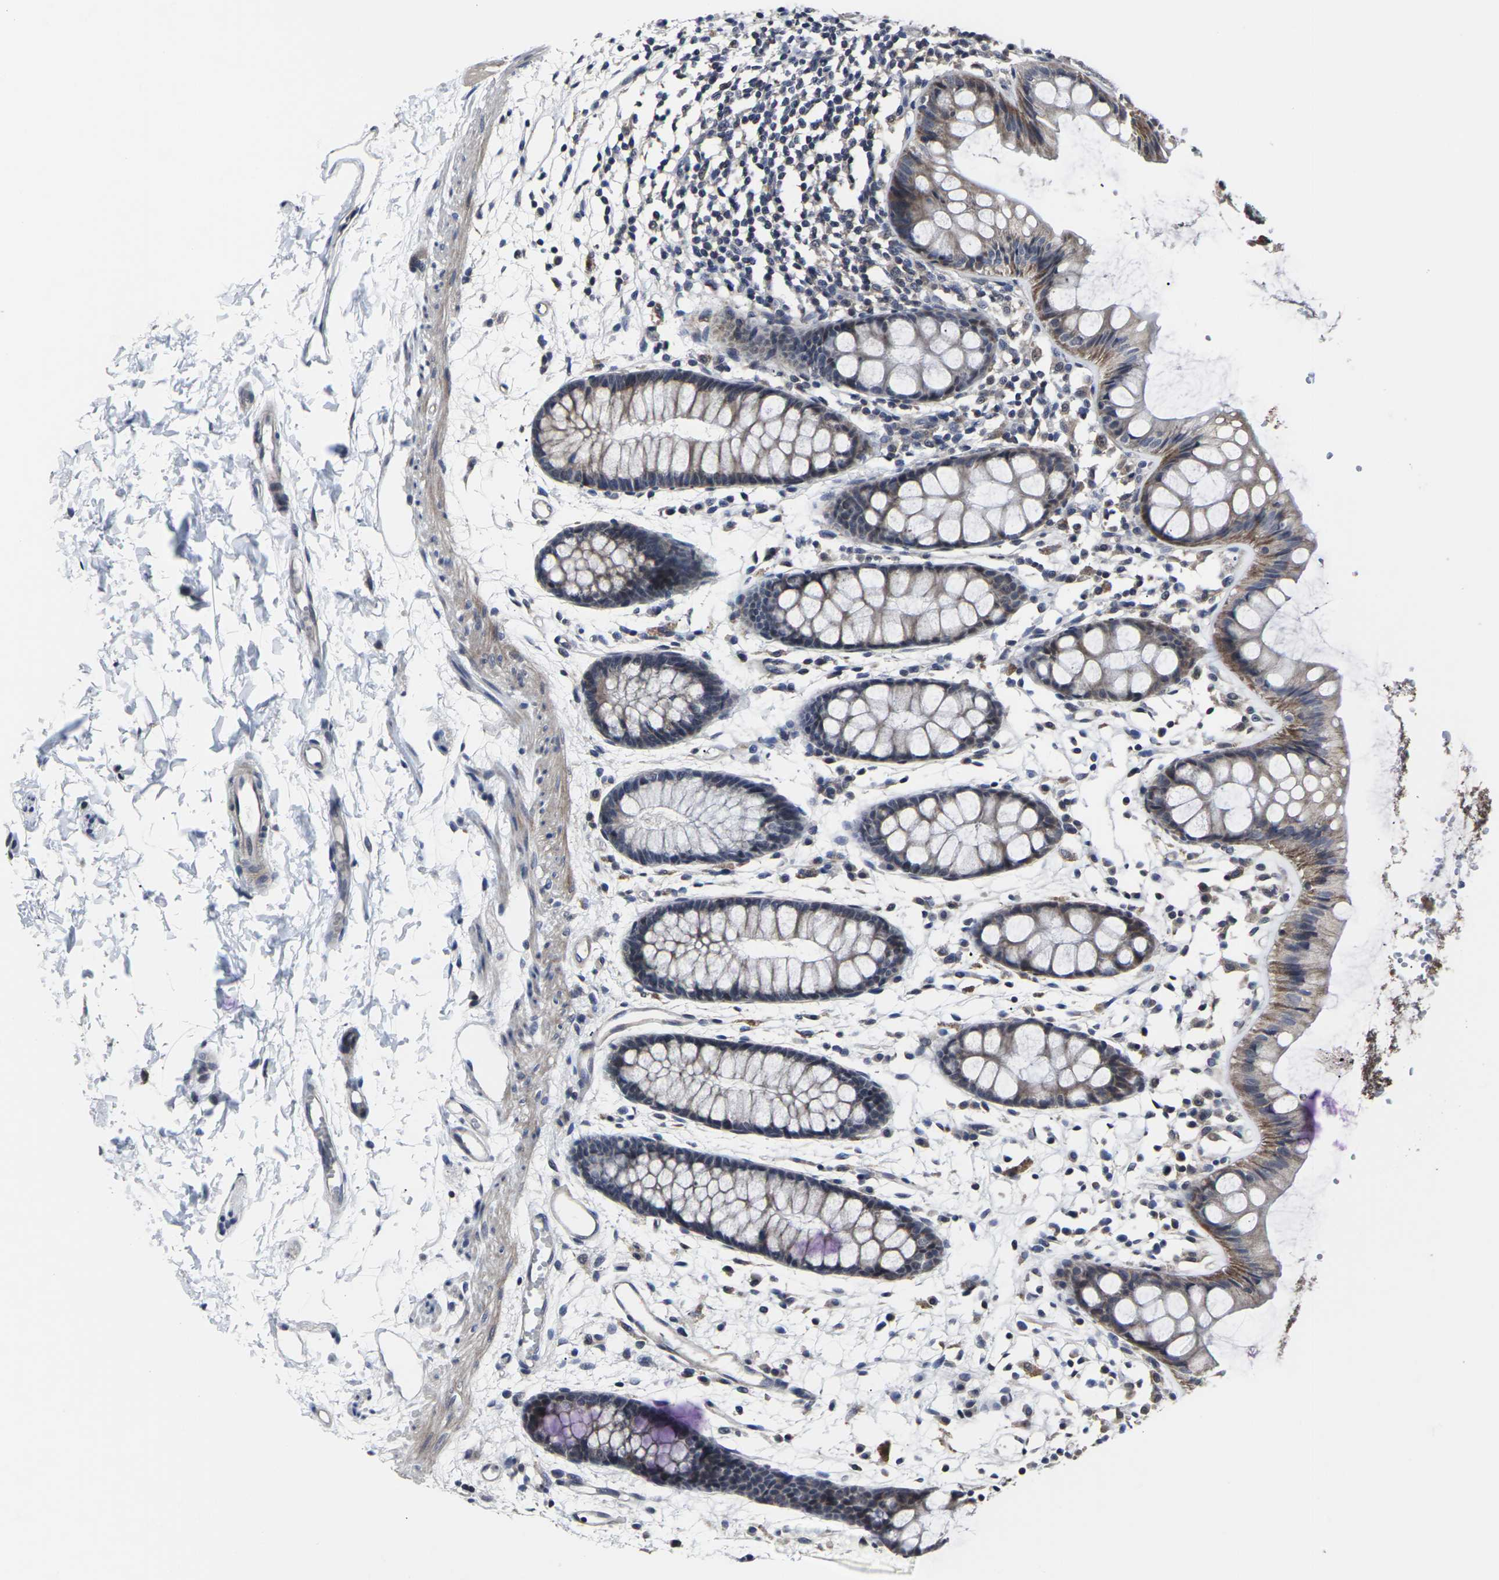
{"staining": {"intensity": "moderate", "quantity": "25%-75%", "location": "cytoplasmic/membranous"}, "tissue": "rectum", "cell_type": "Glandular cells", "image_type": "normal", "snomed": [{"axis": "morphology", "description": "Normal tissue, NOS"}, {"axis": "topography", "description": "Rectum"}], "caption": "Immunohistochemistry photomicrograph of benign rectum: human rectum stained using immunohistochemistry (IHC) shows medium levels of moderate protein expression localized specifically in the cytoplasmic/membranous of glandular cells, appearing as a cytoplasmic/membranous brown color.", "gene": "MSANTD4", "patient": {"sex": "female", "age": 66}}